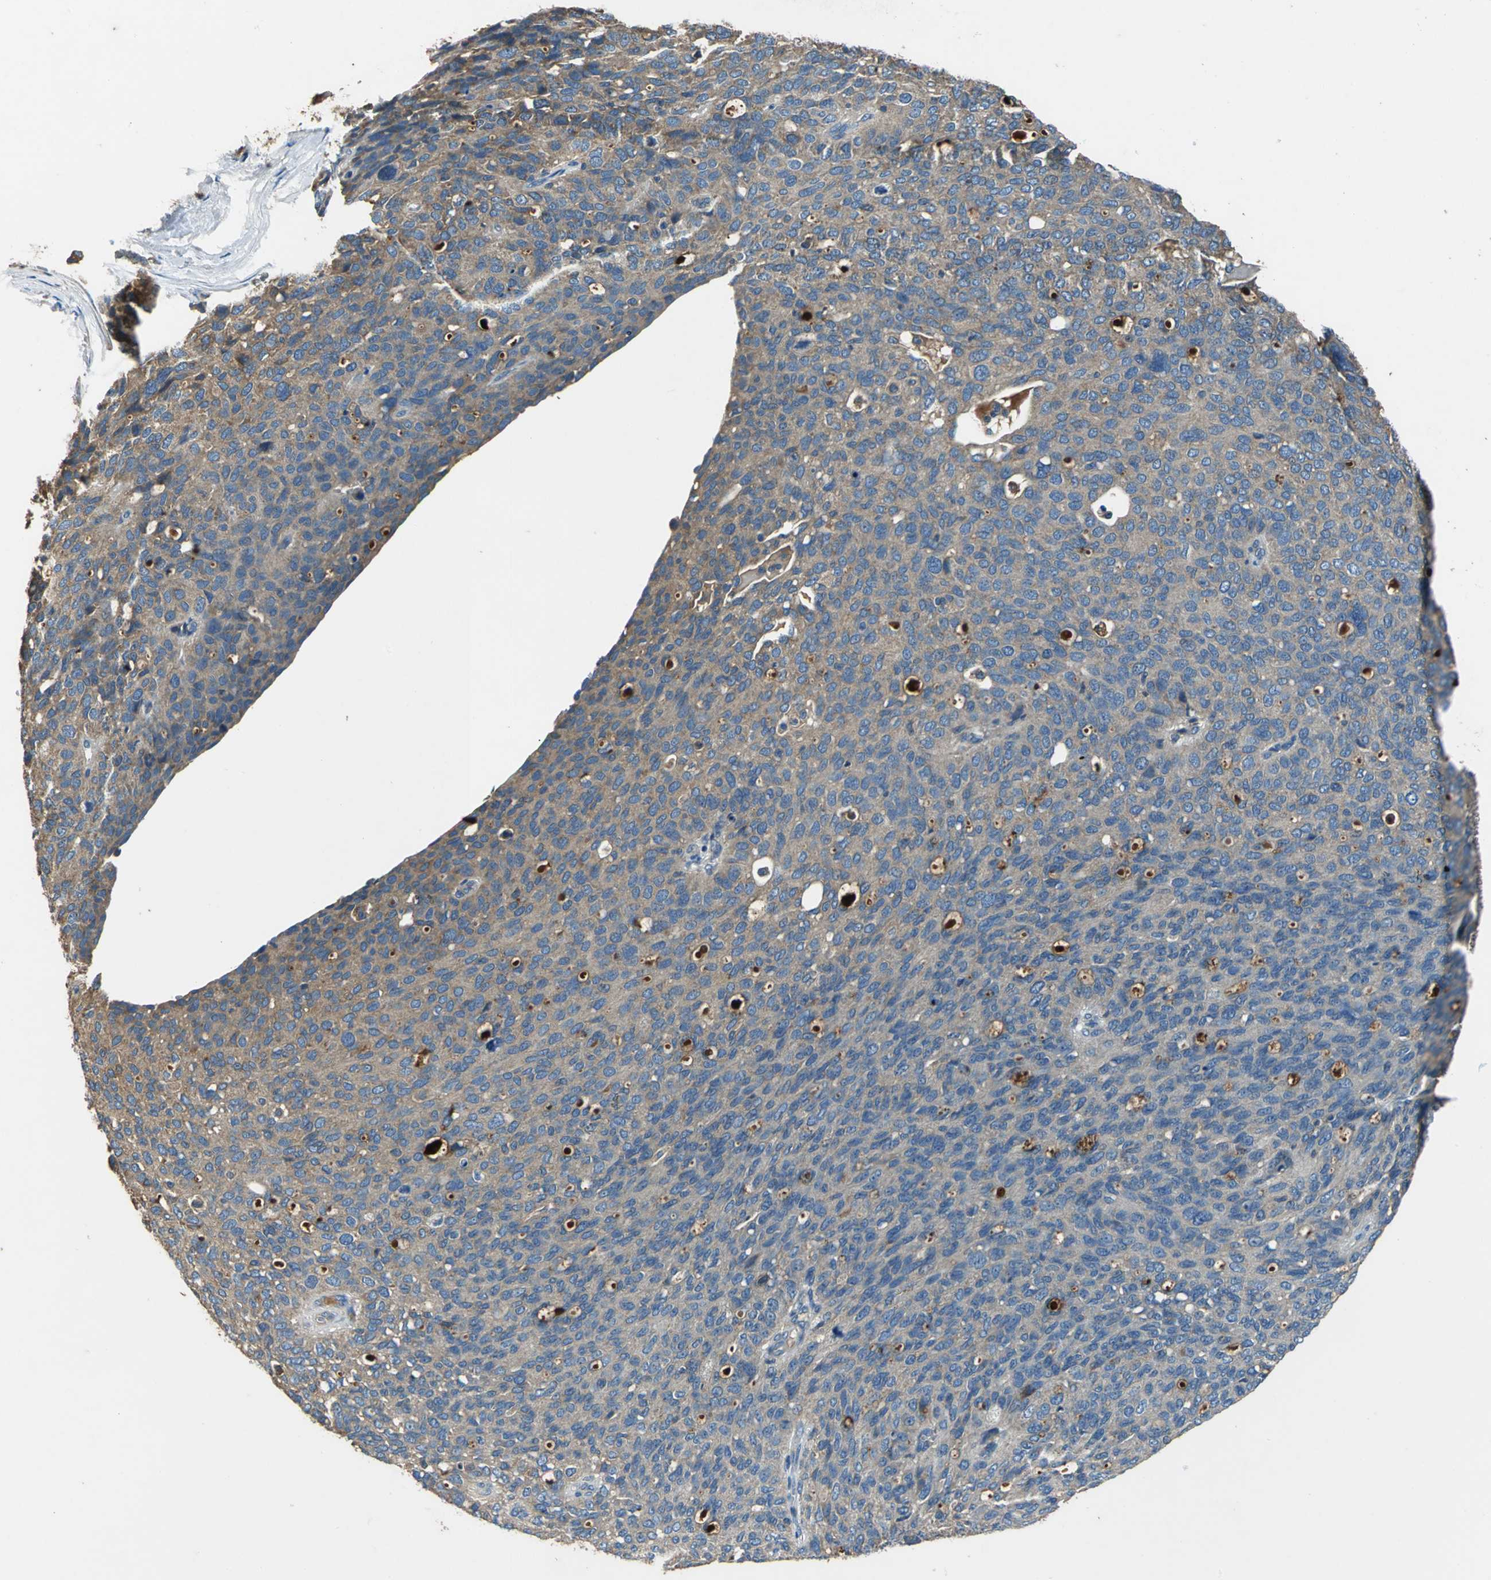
{"staining": {"intensity": "weak", "quantity": ">75%", "location": "cytoplasmic/membranous"}, "tissue": "ovarian cancer", "cell_type": "Tumor cells", "image_type": "cancer", "snomed": [{"axis": "morphology", "description": "Carcinoma, endometroid"}, {"axis": "topography", "description": "Ovary"}], "caption": "Endometroid carcinoma (ovarian) stained for a protein exhibits weak cytoplasmic/membranous positivity in tumor cells.", "gene": "HEPH", "patient": {"sex": "female", "age": 60}}